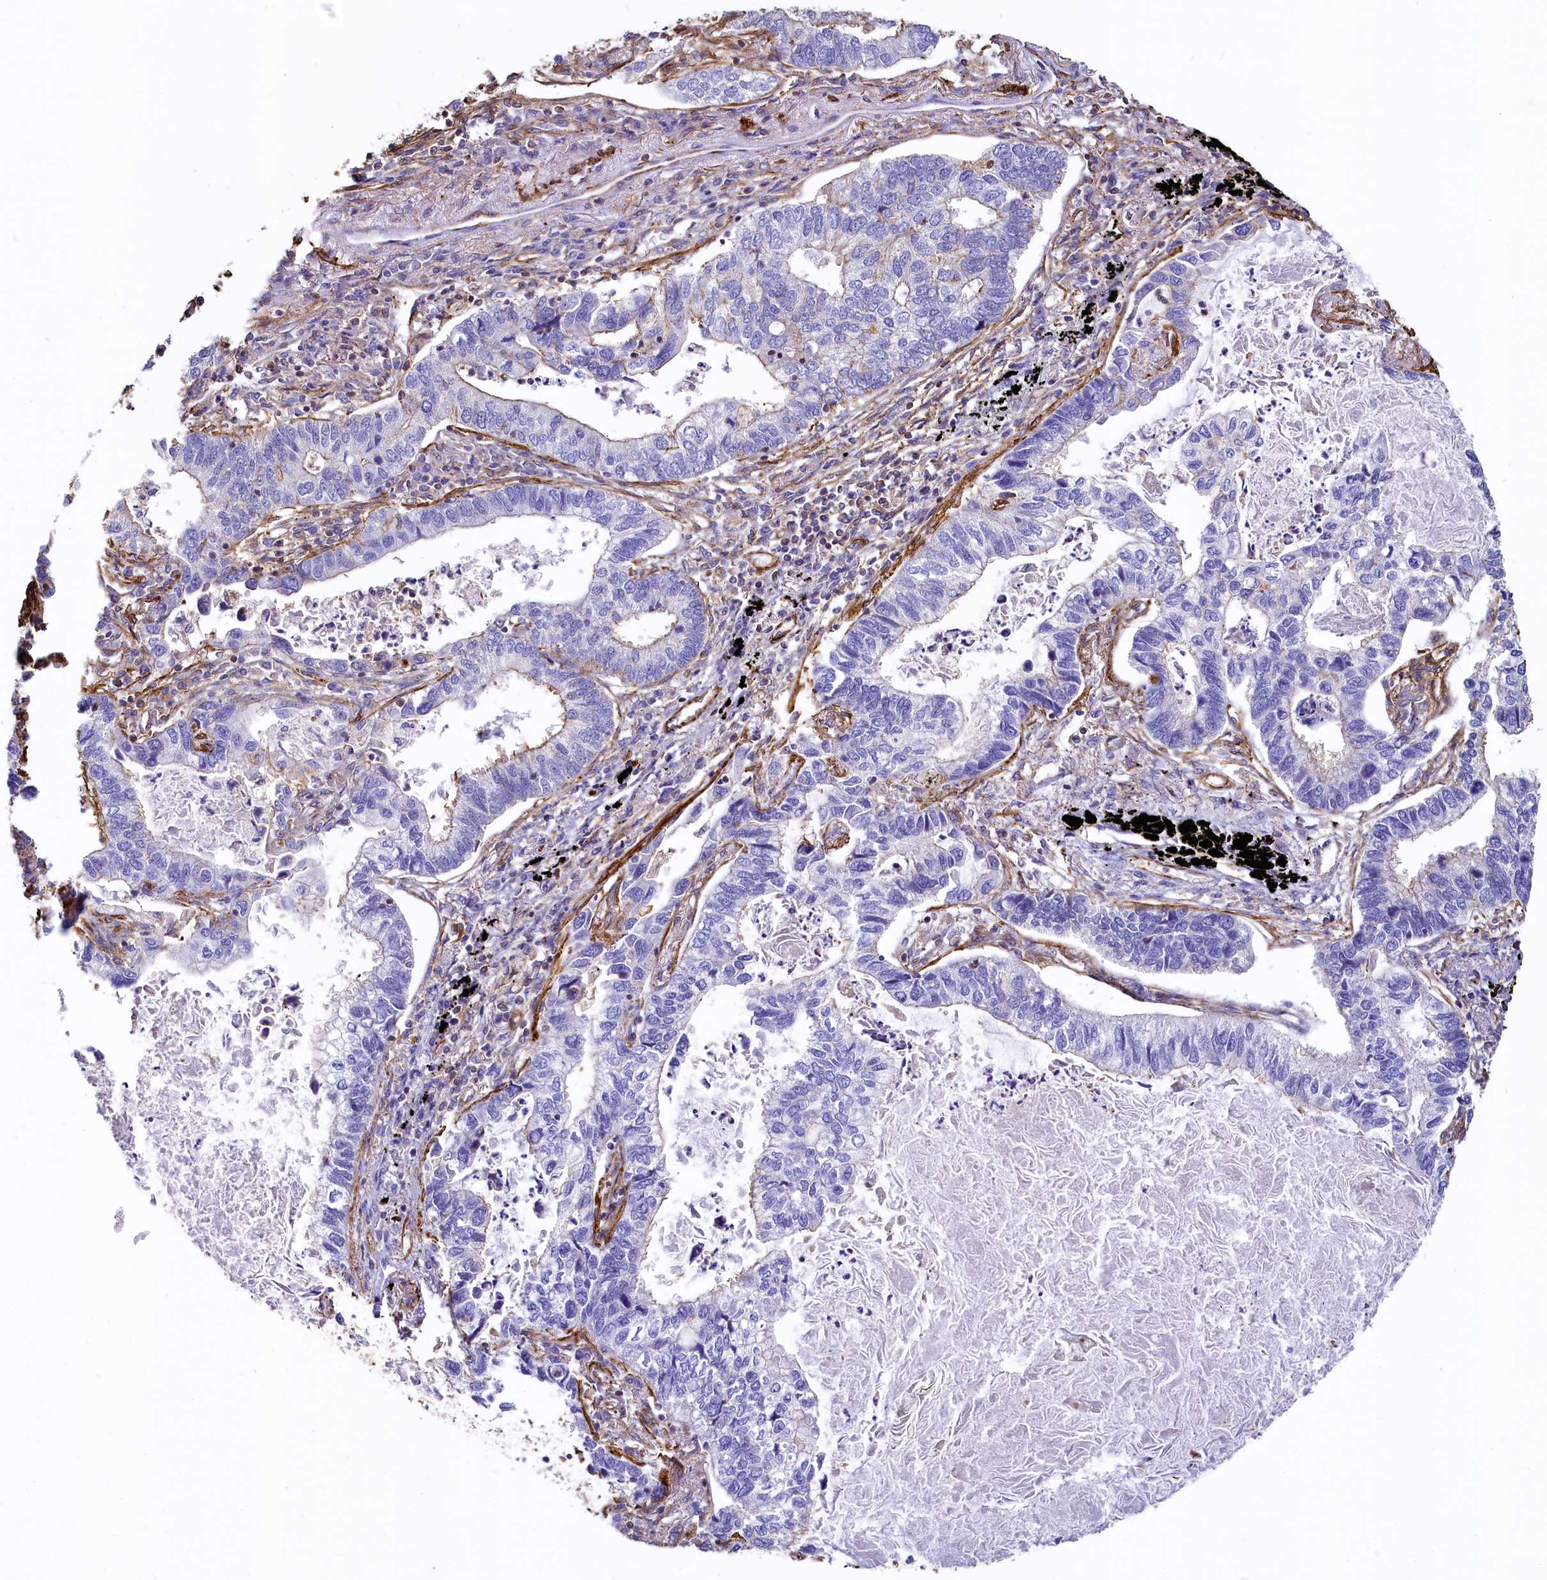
{"staining": {"intensity": "weak", "quantity": "<25%", "location": "cytoplasmic/membranous"}, "tissue": "lung cancer", "cell_type": "Tumor cells", "image_type": "cancer", "snomed": [{"axis": "morphology", "description": "Adenocarcinoma, NOS"}, {"axis": "topography", "description": "Lung"}], "caption": "Immunohistochemical staining of human adenocarcinoma (lung) displays no significant expression in tumor cells.", "gene": "THBS1", "patient": {"sex": "male", "age": 67}}